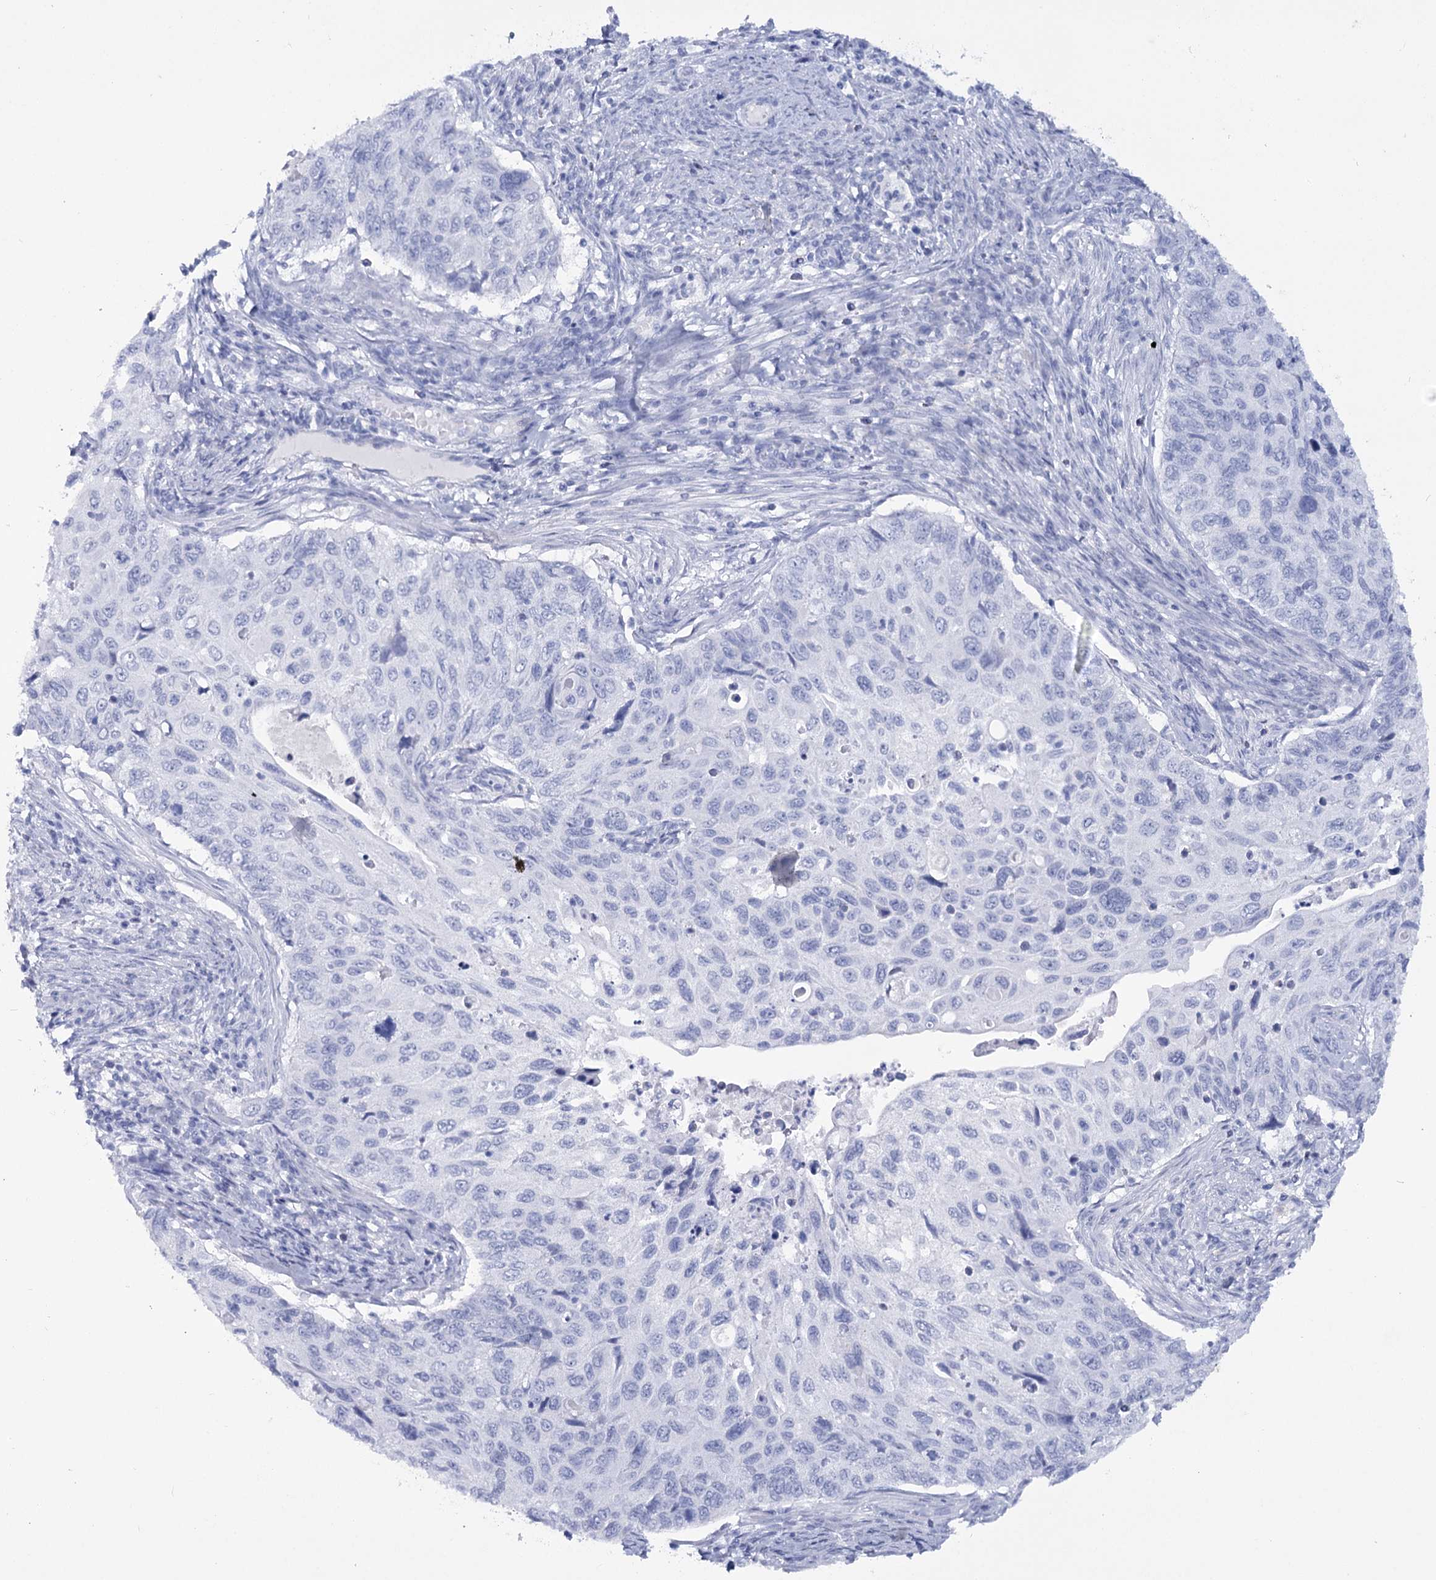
{"staining": {"intensity": "negative", "quantity": "none", "location": "none"}, "tissue": "cervical cancer", "cell_type": "Tumor cells", "image_type": "cancer", "snomed": [{"axis": "morphology", "description": "Squamous cell carcinoma, NOS"}, {"axis": "topography", "description": "Cervix"}], "caption": "Tumor cells are negative for protein expression in human cervical cancer.", "gene": "RNF186", "patient": {"sex": "female", "age": 70}}